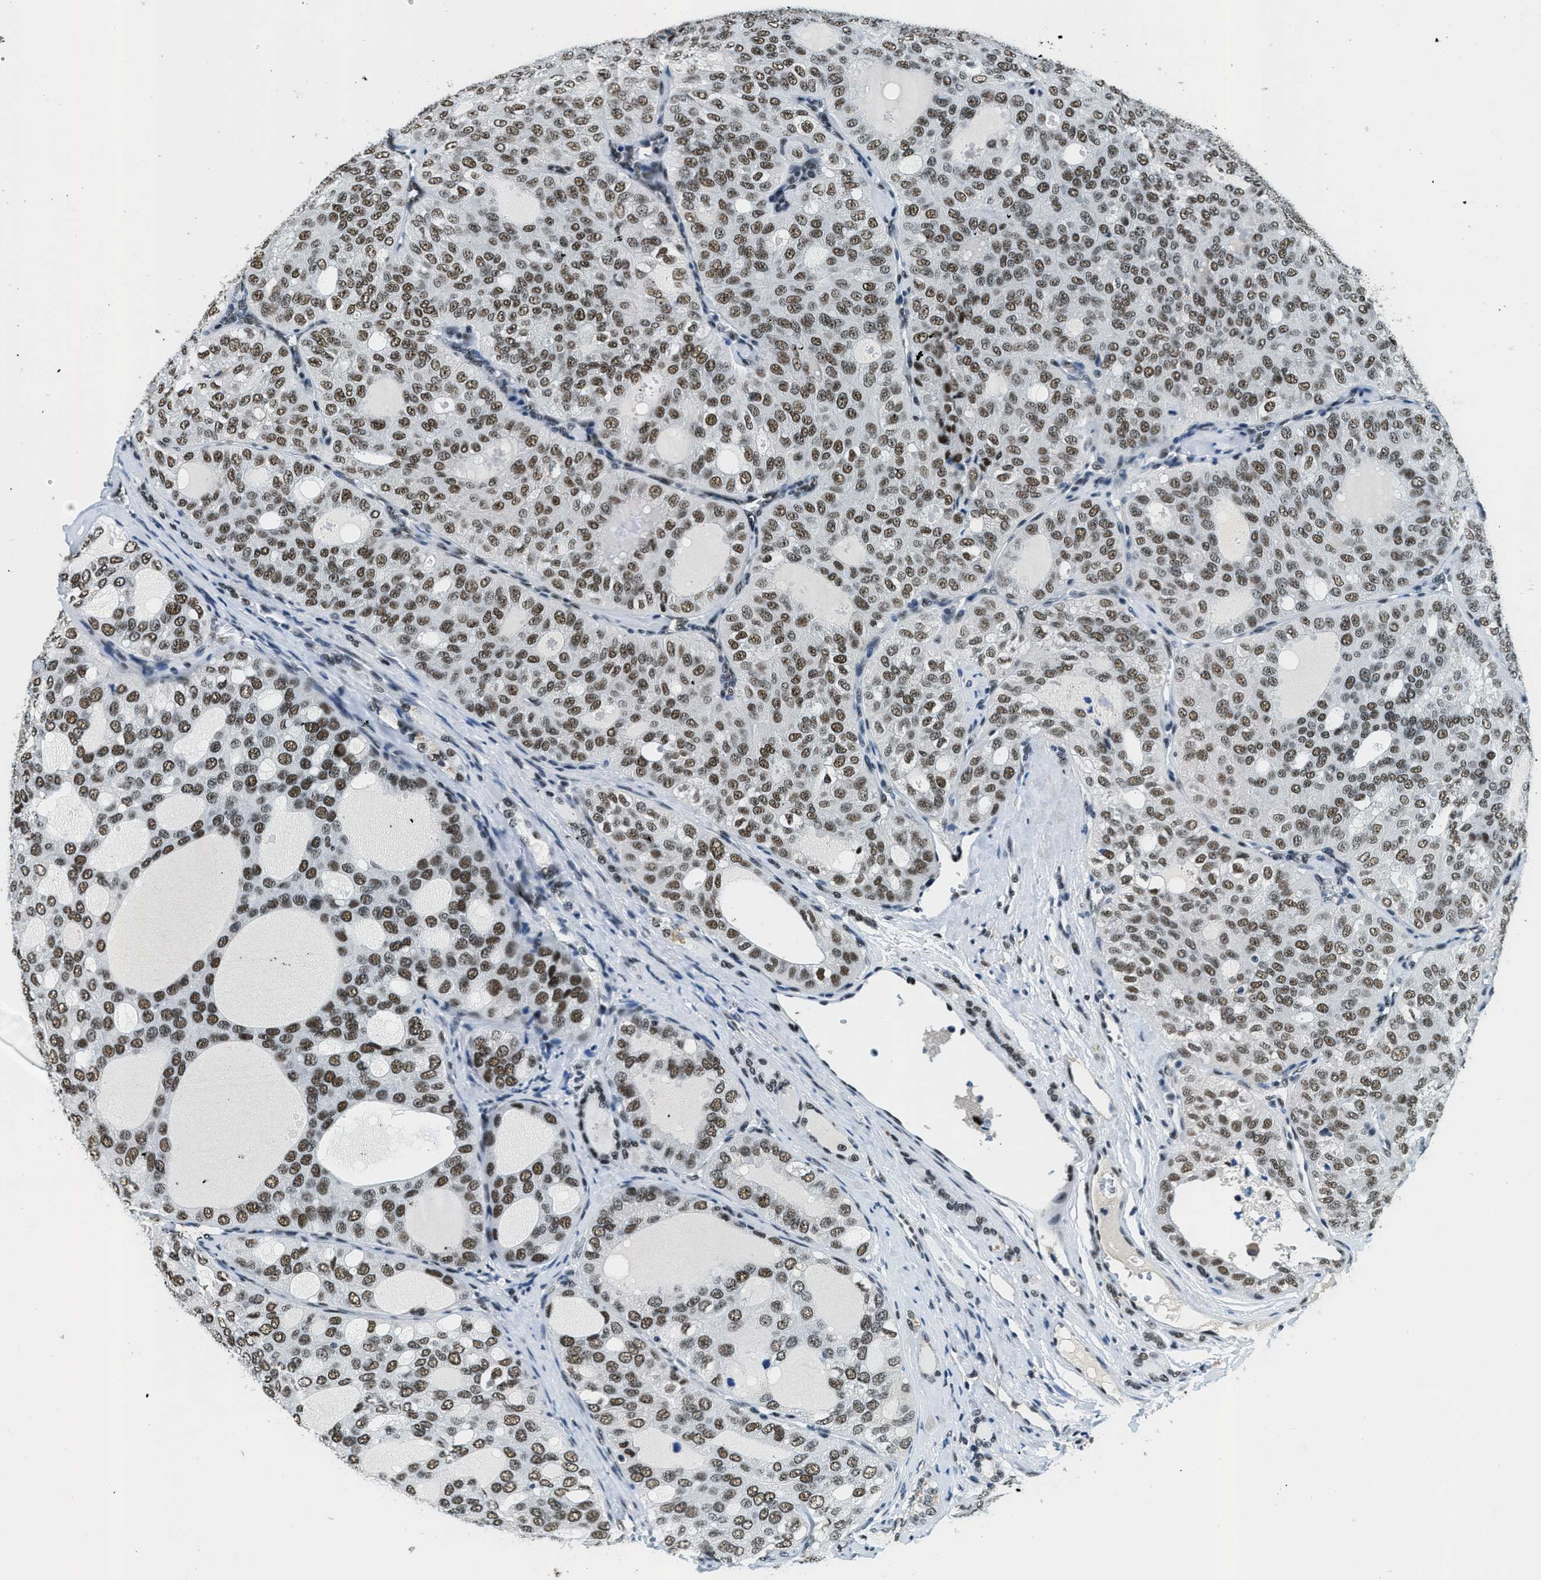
{"staining": {"intensity": "moderate", "quantity": ">75%", "location": "nuclear"}, "tissue": "thyroid cancer", "cell_type": "Tumor cells", "image_type": "cancer", "snomed": [{"axis": "morphology", "description": "Follicular adenoma carcinoma, NOS"}, {"axis": "topography", "description": "Thyroid gland"}], "caption": "Human thyroid cancer (follicular adenoma carcinoma) stained for a protein (brown) displays moderate nuclear positive expression in approximately >75% of tumor cells.", "gene": "SSB", "patient": {"sex": "male", "age": 75}}